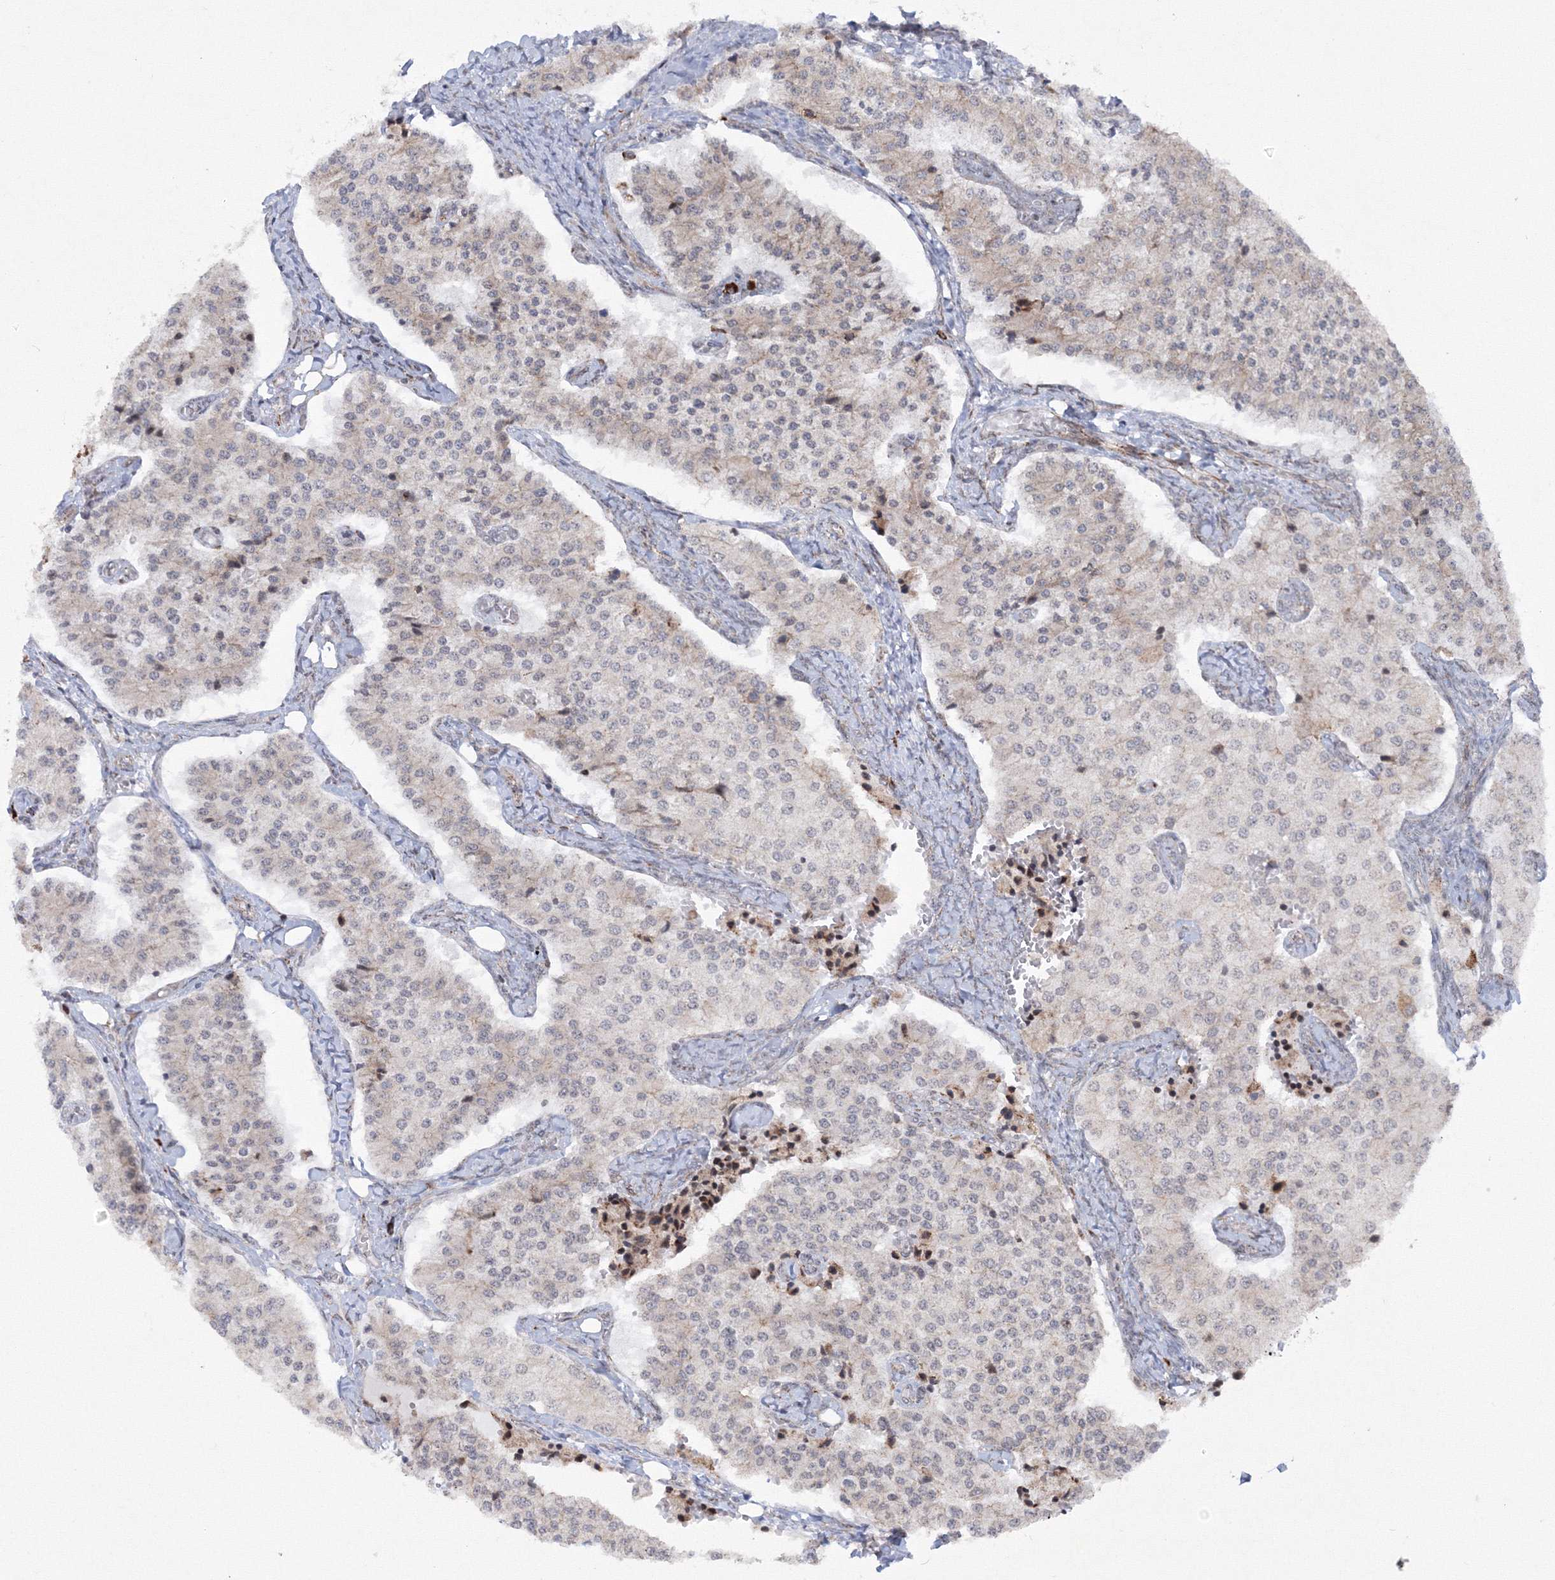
{"staining": {"intensity": "weak", "quantity": "<25%", "location": "cytoplasmic/membranous"}, "tissue": "carcinoid", "cell_type": "Tumor cells", "image_type": "cancer", "snomed": [{"axis": "morphology", "description": "Carcinoid, malignant, NOS"}, {"axis": "topography", "description": "Colon"}], "caption": "Tumor cells show no significant protein expression in carcinoid.", "gene": "EFCAB12", "patient": {"sex": "female", "age": 52}}